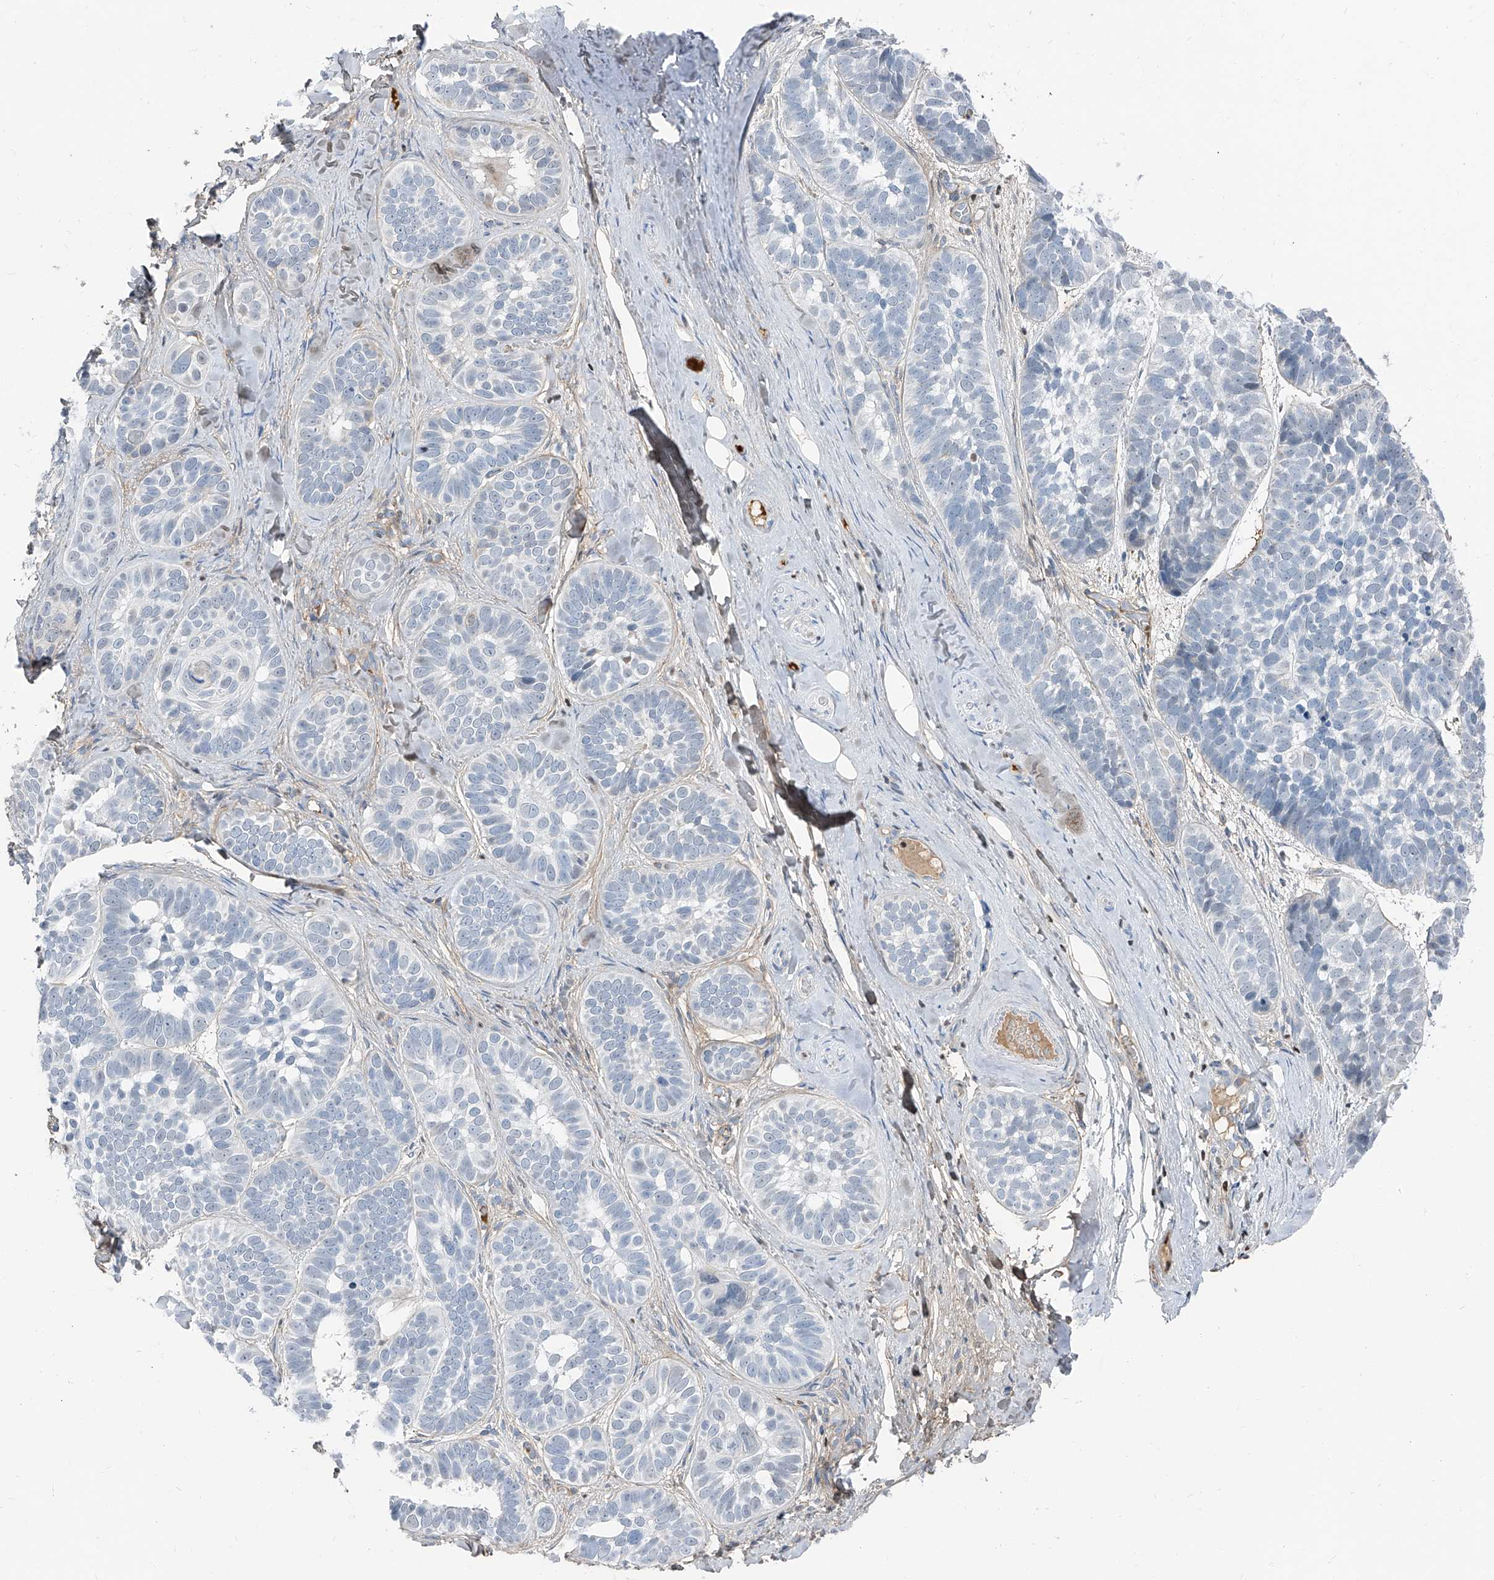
{"staining": {"intensity": "negative", "quantity": "none", "location": "none"}, "tissue": "skin cancer", "cell_type": "Tumor cells", "image_type": "cancer", "snomed": [{"axis": "morphology", "description": "Basal cell carcinoma"}, {"axis": "topography", "description": "Skin"}], "caption": "This is an IHC image of skin basal cell carcinoma. There is no staining in tumor cells.", "gene": "HOXA3", "patient": {"sex": "male", "age": 62}}